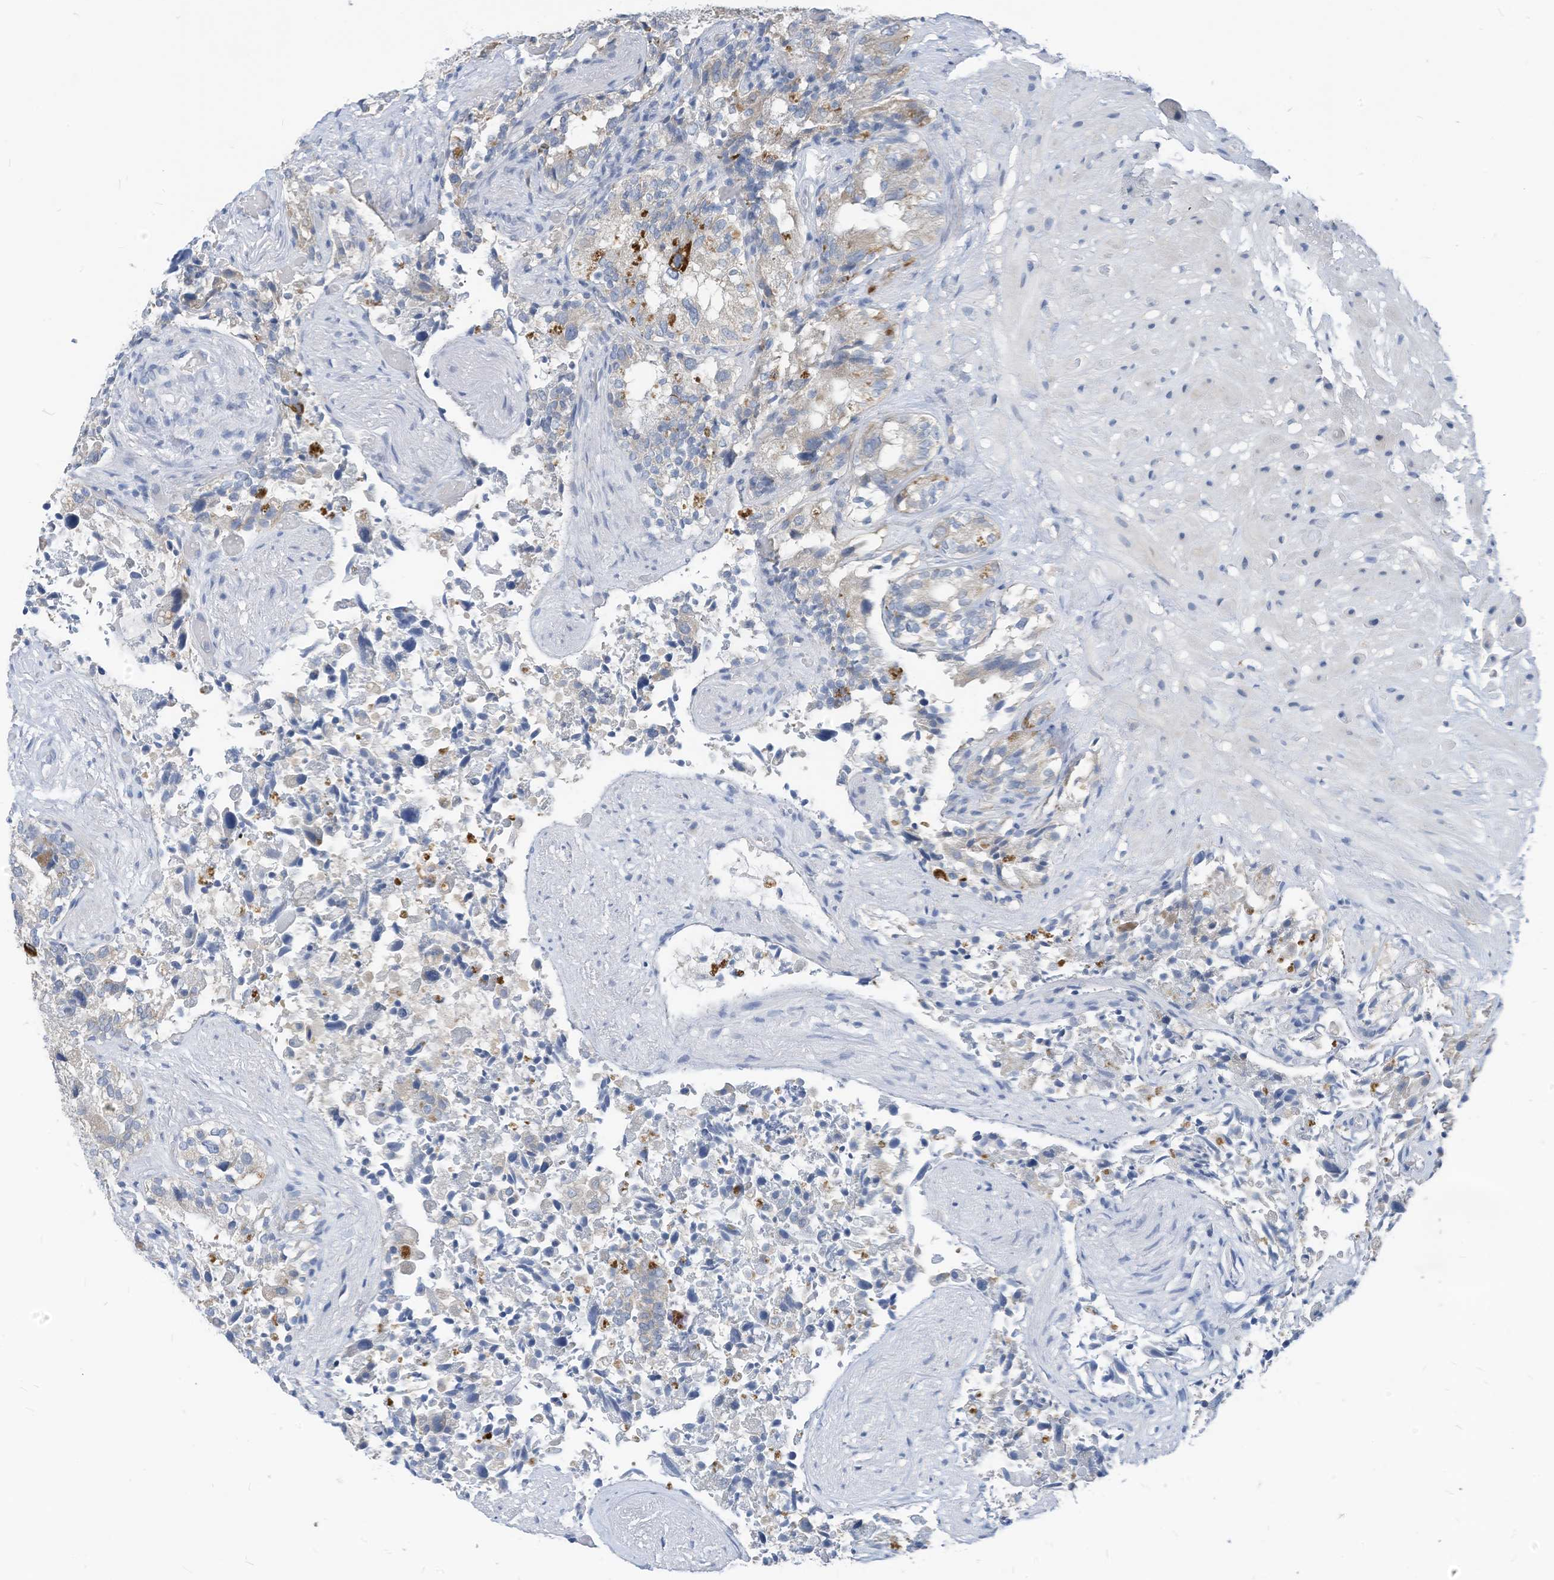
{"staining": {"intensity": "weak", "quantity": "<25%", "location": "cytoplasmic/membranous"}, "tissue": "seminal vesicle", "cell_type": "Glandular cells", "image_type": "normal", "snomed": [{"axis": "morphology", "description": "Normal tissue, NOS"}, {"axis": "topography", "description": "Seminal veicle"}, {"axis": "topography", "description": "Peripheral nerve tissue"}], "caption": "The immunohistochemistry (IHC) histopathology image has no significant positivity in glandular cells of seminal vesicle.", "gene": "LDAH", "patient": {"sex": "male", "age": 63}}